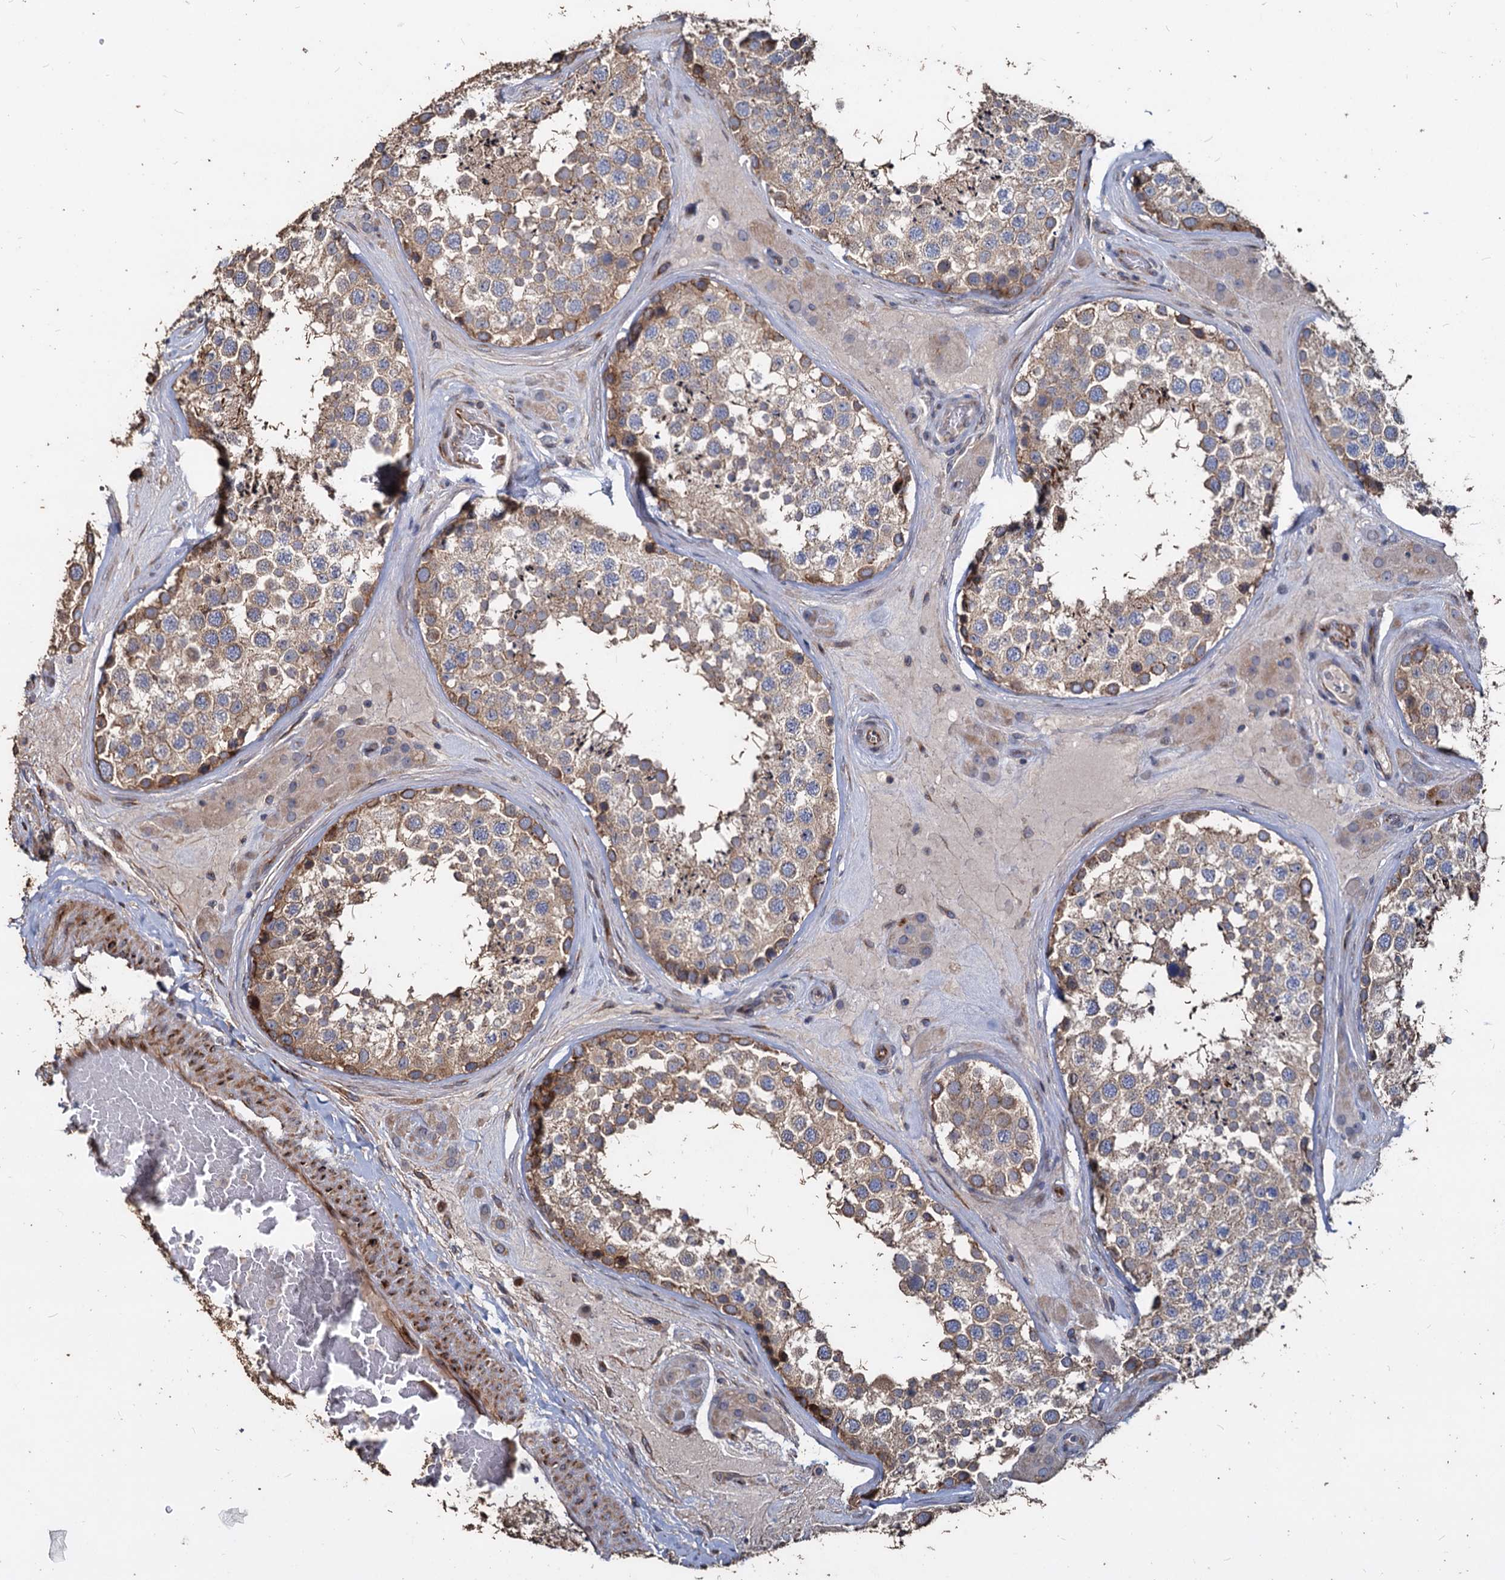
{"staining": {"intensity": "strong", "quantity": "<25%", "location": "cytoplasmic/membranous"}, "tissue": "testis", "cell_type": "Cells in seminiferous ducts", "image_type": "normal", "snomed": [{"axis": "morphology", "description": "Normal tissue, NOS"}, {"axis": "topography", "description": "Testis"}], "caption": "Brown immunohistochemical staining in benign testis demonstrates strong cytoplasmic/membranous expression in about <25% of cells in seminiferous ducts.", "gene": "DEPDC4", "patient": {"sex": "male", "age": 46}}